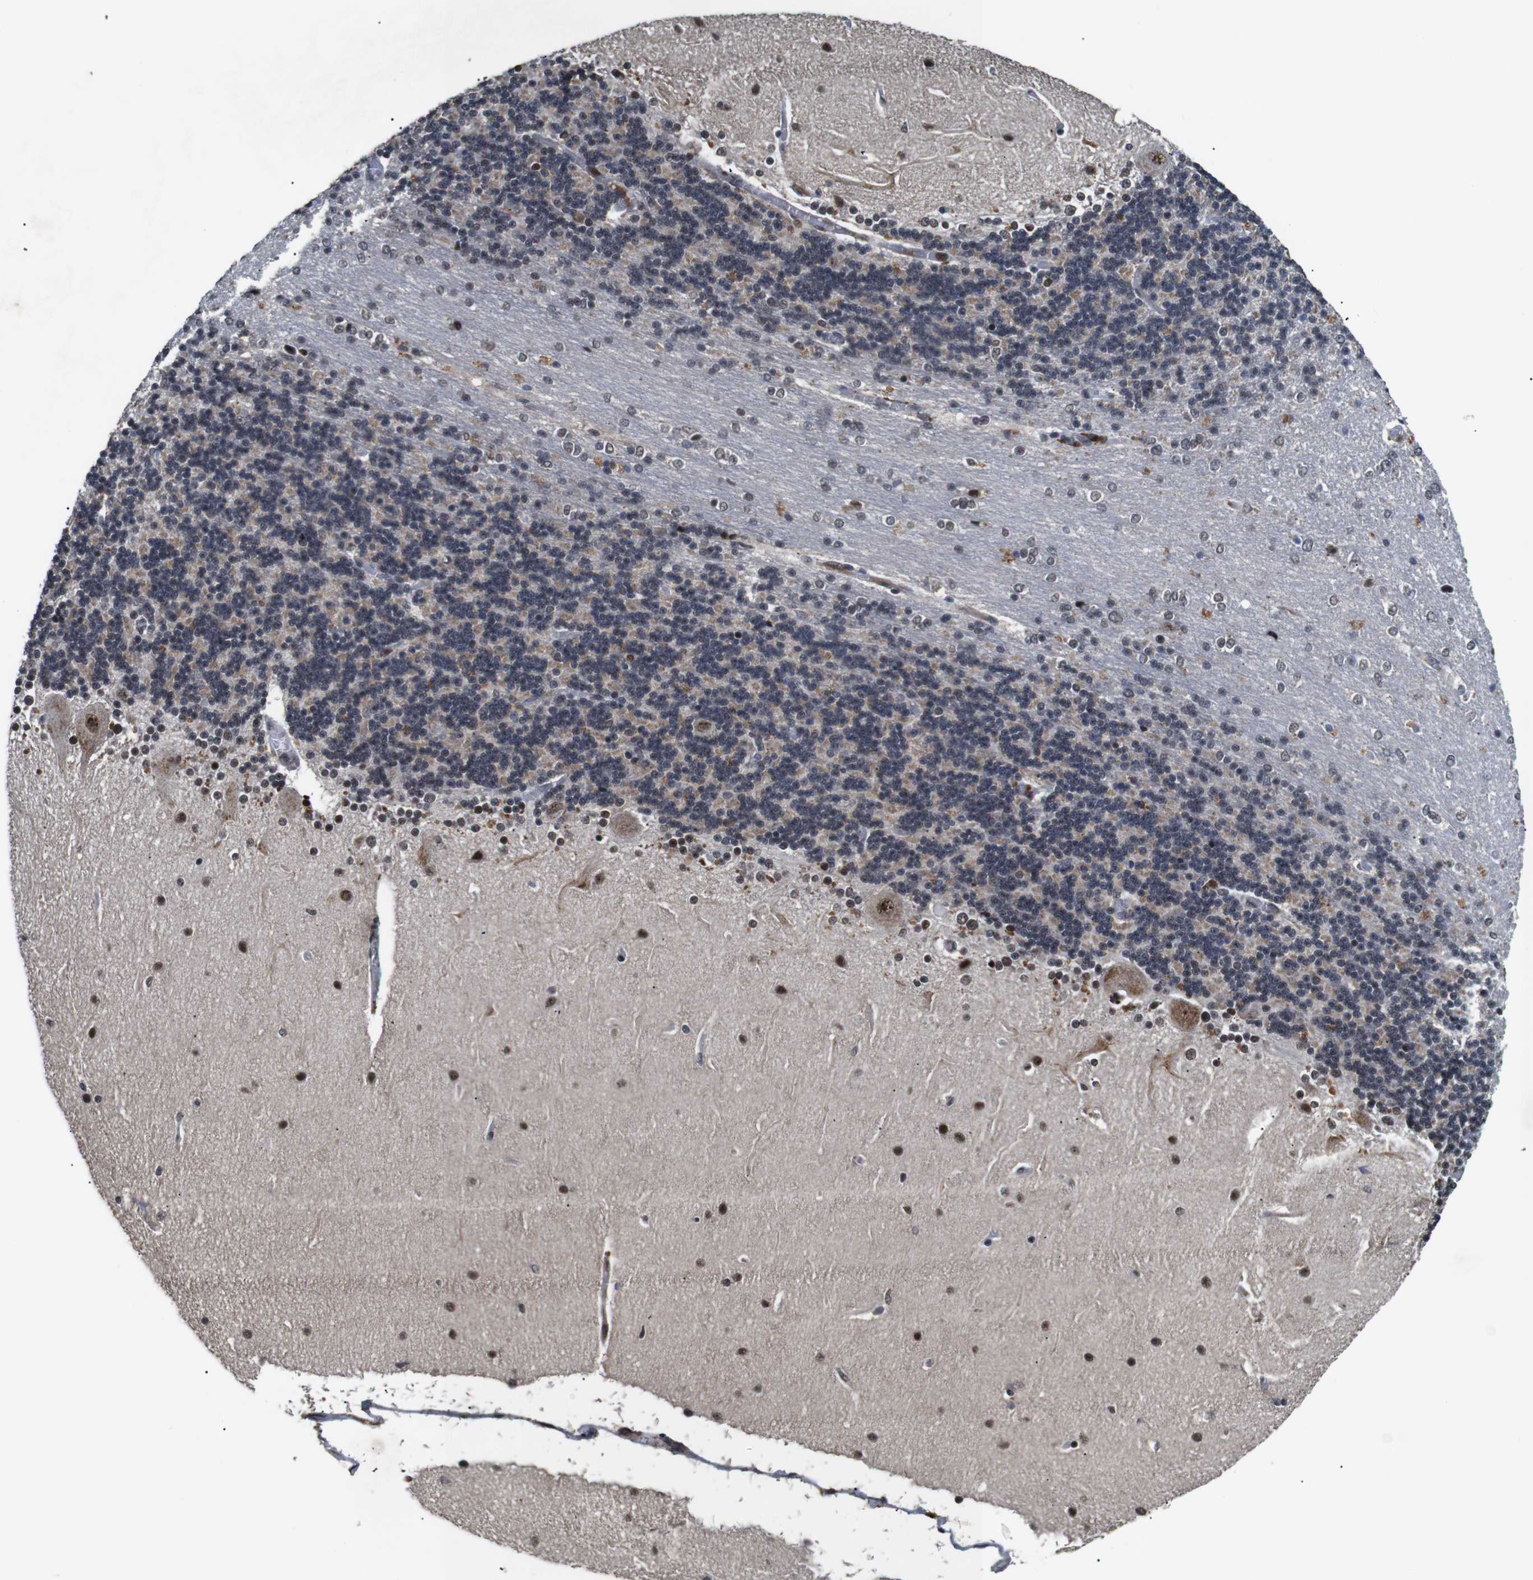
{"staining": {"intensity": "weak", "quantity": "25%-75%", "location": "cytoplasmic/membranous"}, "tissue": "cerebellum", "cell_type": "Cells in granular layer", "image_type": "normal", "snomed": [{"axis": "morphology", "description": "Normal tissue, NOS"}, {"axis": "topography", "description": "Cerebellum"}], "caption": "This histopathology image reveals immunohistochemistry (IHC) staining of normal cerebellum, with low weak cytoplasmic/membranous positivity in about 25%-75% of cells in granular layer.", "gene": "EIF4G1", "patient": {"sex": "female", "age": 54}}